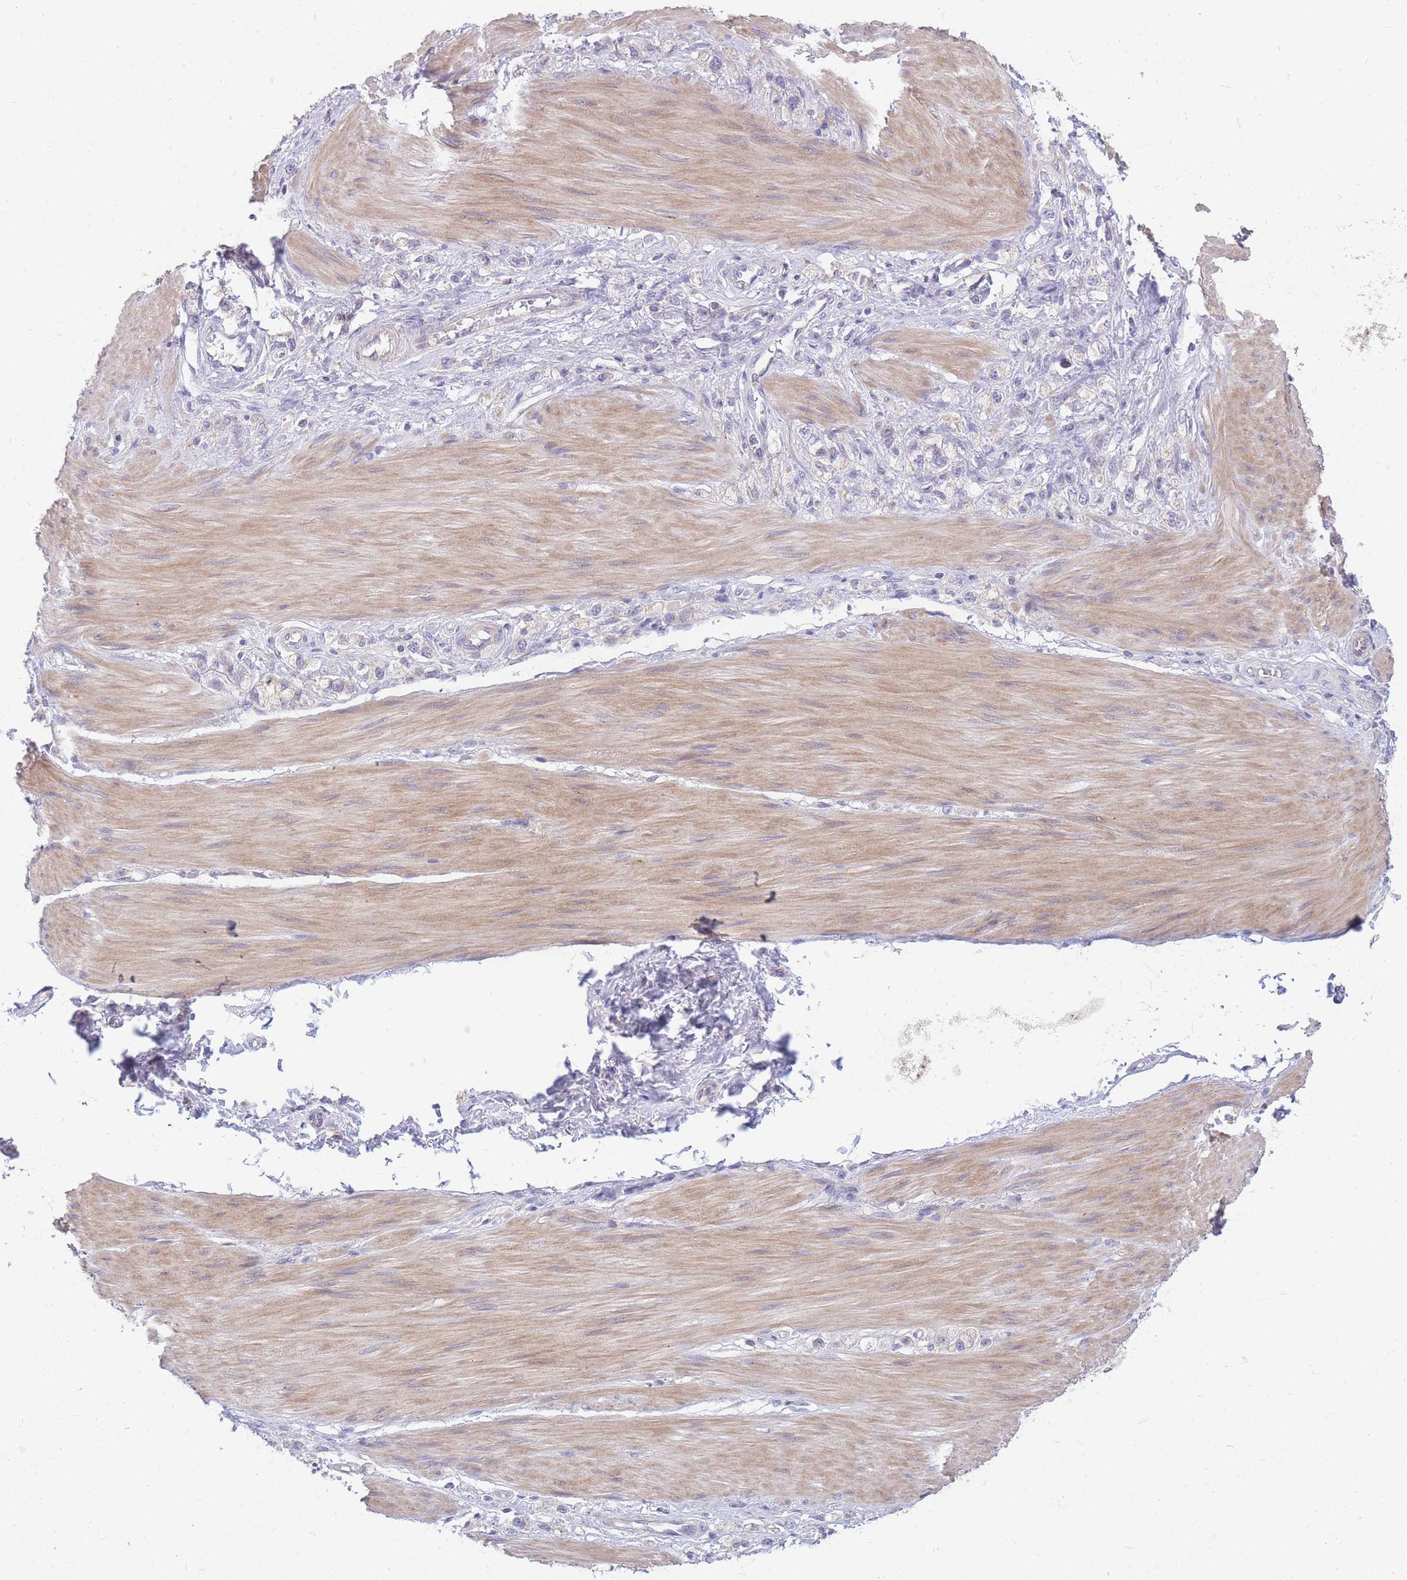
{"staining": {"intensity": "negative", "quantity": "none", "location": "none"}, "tissue": "stomach cancer", "cell_type": "Tumor cells", "image_type": "cancer", "snomed": [{"axis": "morphology", "description": "Adenocarcinoma, NOS"}, {"axis": "topography", "description": "Stomach"}], "caption": "Image shows no protein positivity in tumor cells of stomach adenocarcinoma tissue.", "gene": "OR5T1", "patient": {"sex": "female", "age": 65}}